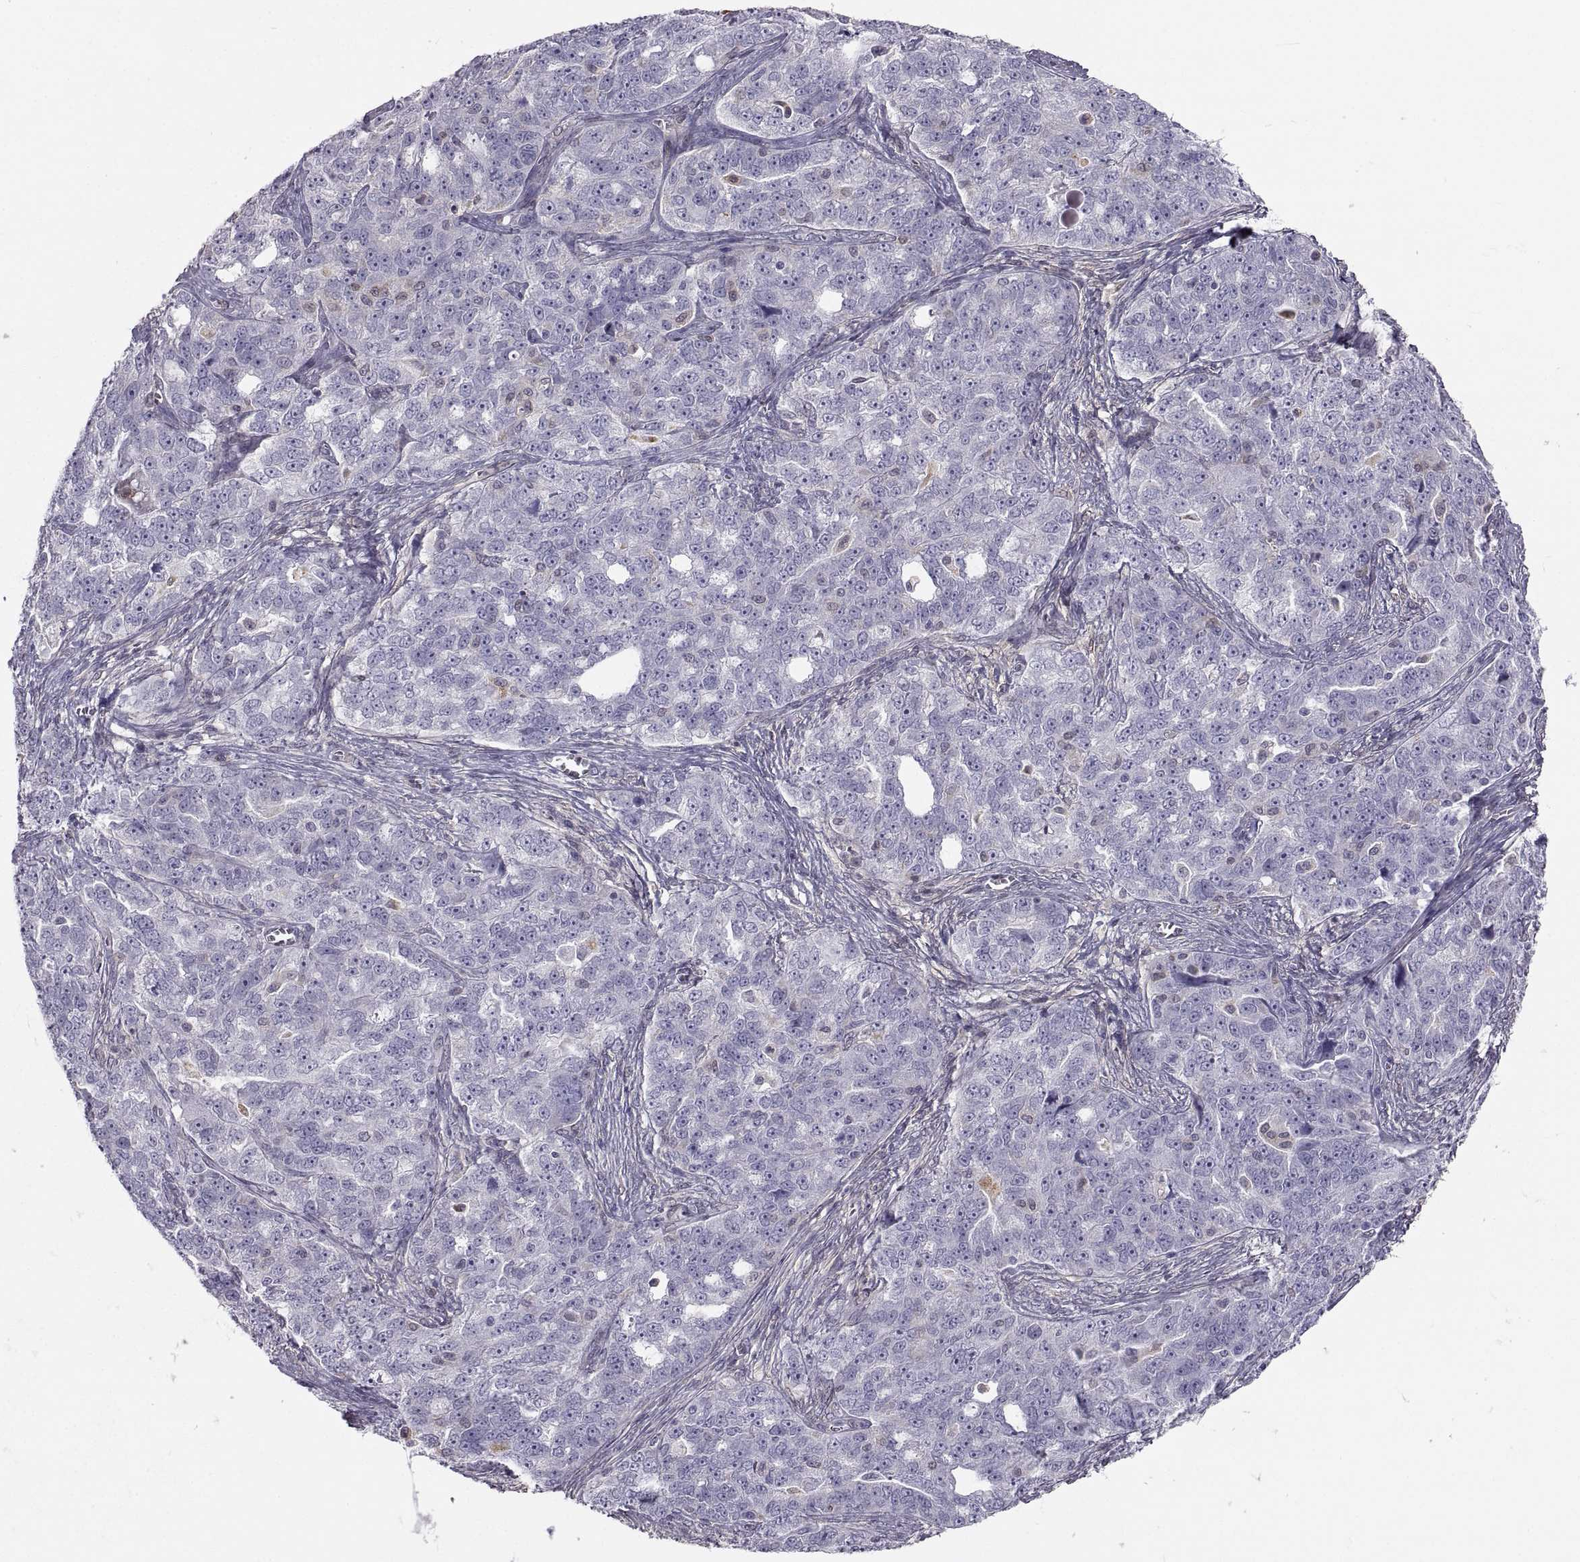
{"staining": {"intensity": "negative", "quantity": "none", "location": "none"}, "tissue": "ovarian cancer", "cell_type": "Tumor cells", "image_type": "cancer", "snomed": [{"axis": "morphology", "description": "Cystadenocarcinoma, serous, NOS"}, {"axis": "topography", "description": "Ovary"}], "caption": "DAB (3,3'-diaminobenzidine) immunohistochemical staining of human ovarian cancer (serous cystadenocarcinoma) exhibits no significant expression in tumor cells. (DAB immunohistochemistry visualized using brightfield microscopy, high magnification).", "gene": "PGM5", "patient": {"sex": "female", "age": 51}}